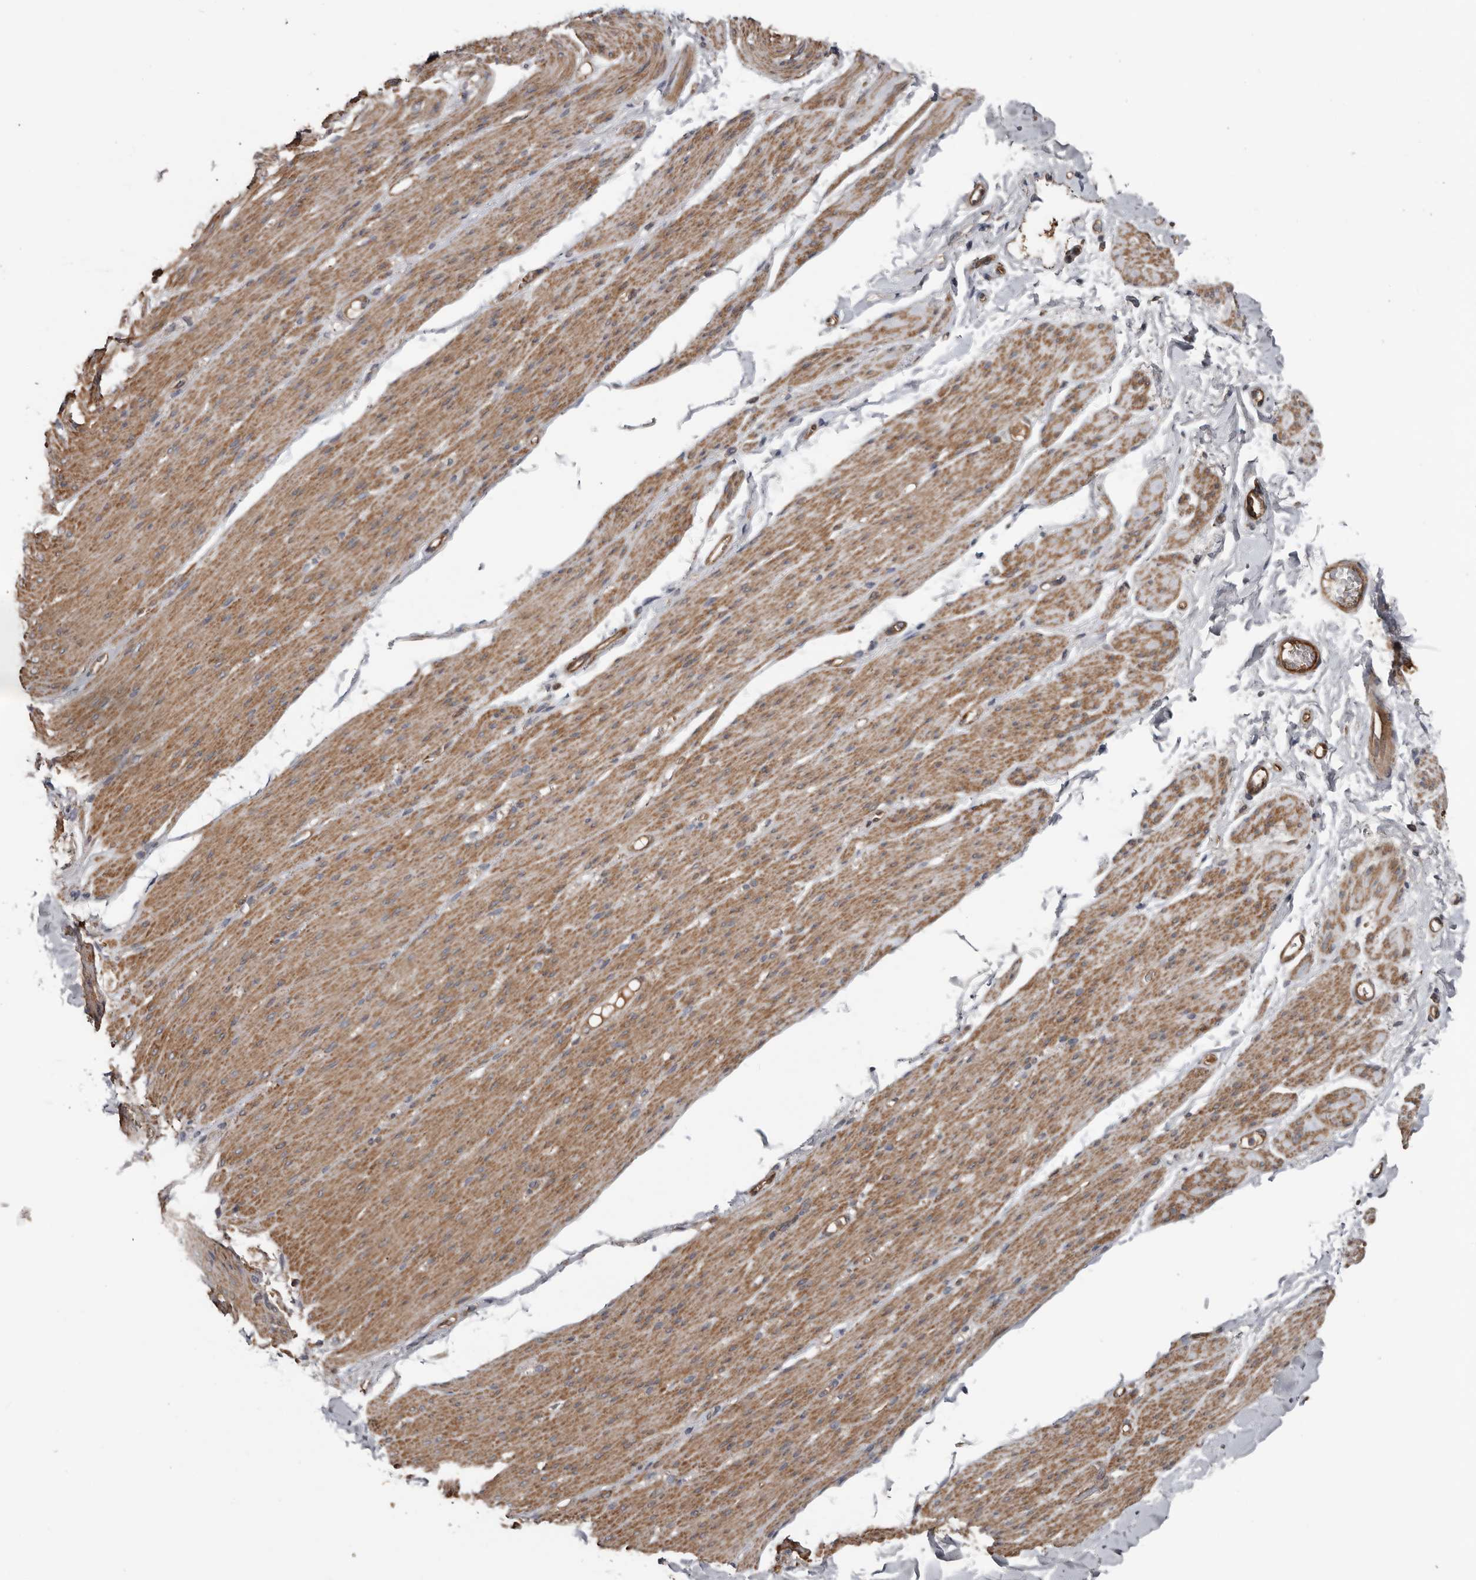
{"staining": {"intensity": "moderate", "quantity": ">75%", "location": "cytoplasmic/membranous"}, "tissue": "smooth muscle", "cell_type": "Smooth muscle cells", "image_type": "normal", "snomed": [{"axis": "morphology", "description": "Normal tissue, NOS"}, {"axis": "topography", "description": "Colon"}, {"axis": "topography", "description": "Peripheral nerve tissue"}], "caption": "Immunohistochemical staining of unremarkable smooth muscle displays >75% levels of moderate cytoplasmic/membranous protein expression in about >75% of smooth muscle cells. Using DAB (3,3'-diaminobenzidine) (brown) and hematoxylin (blue) stains, captured at high magnification using brightfield microscopy.", "gene": "DNAJB4", "patient": {"sex": "female", "age": 61}}